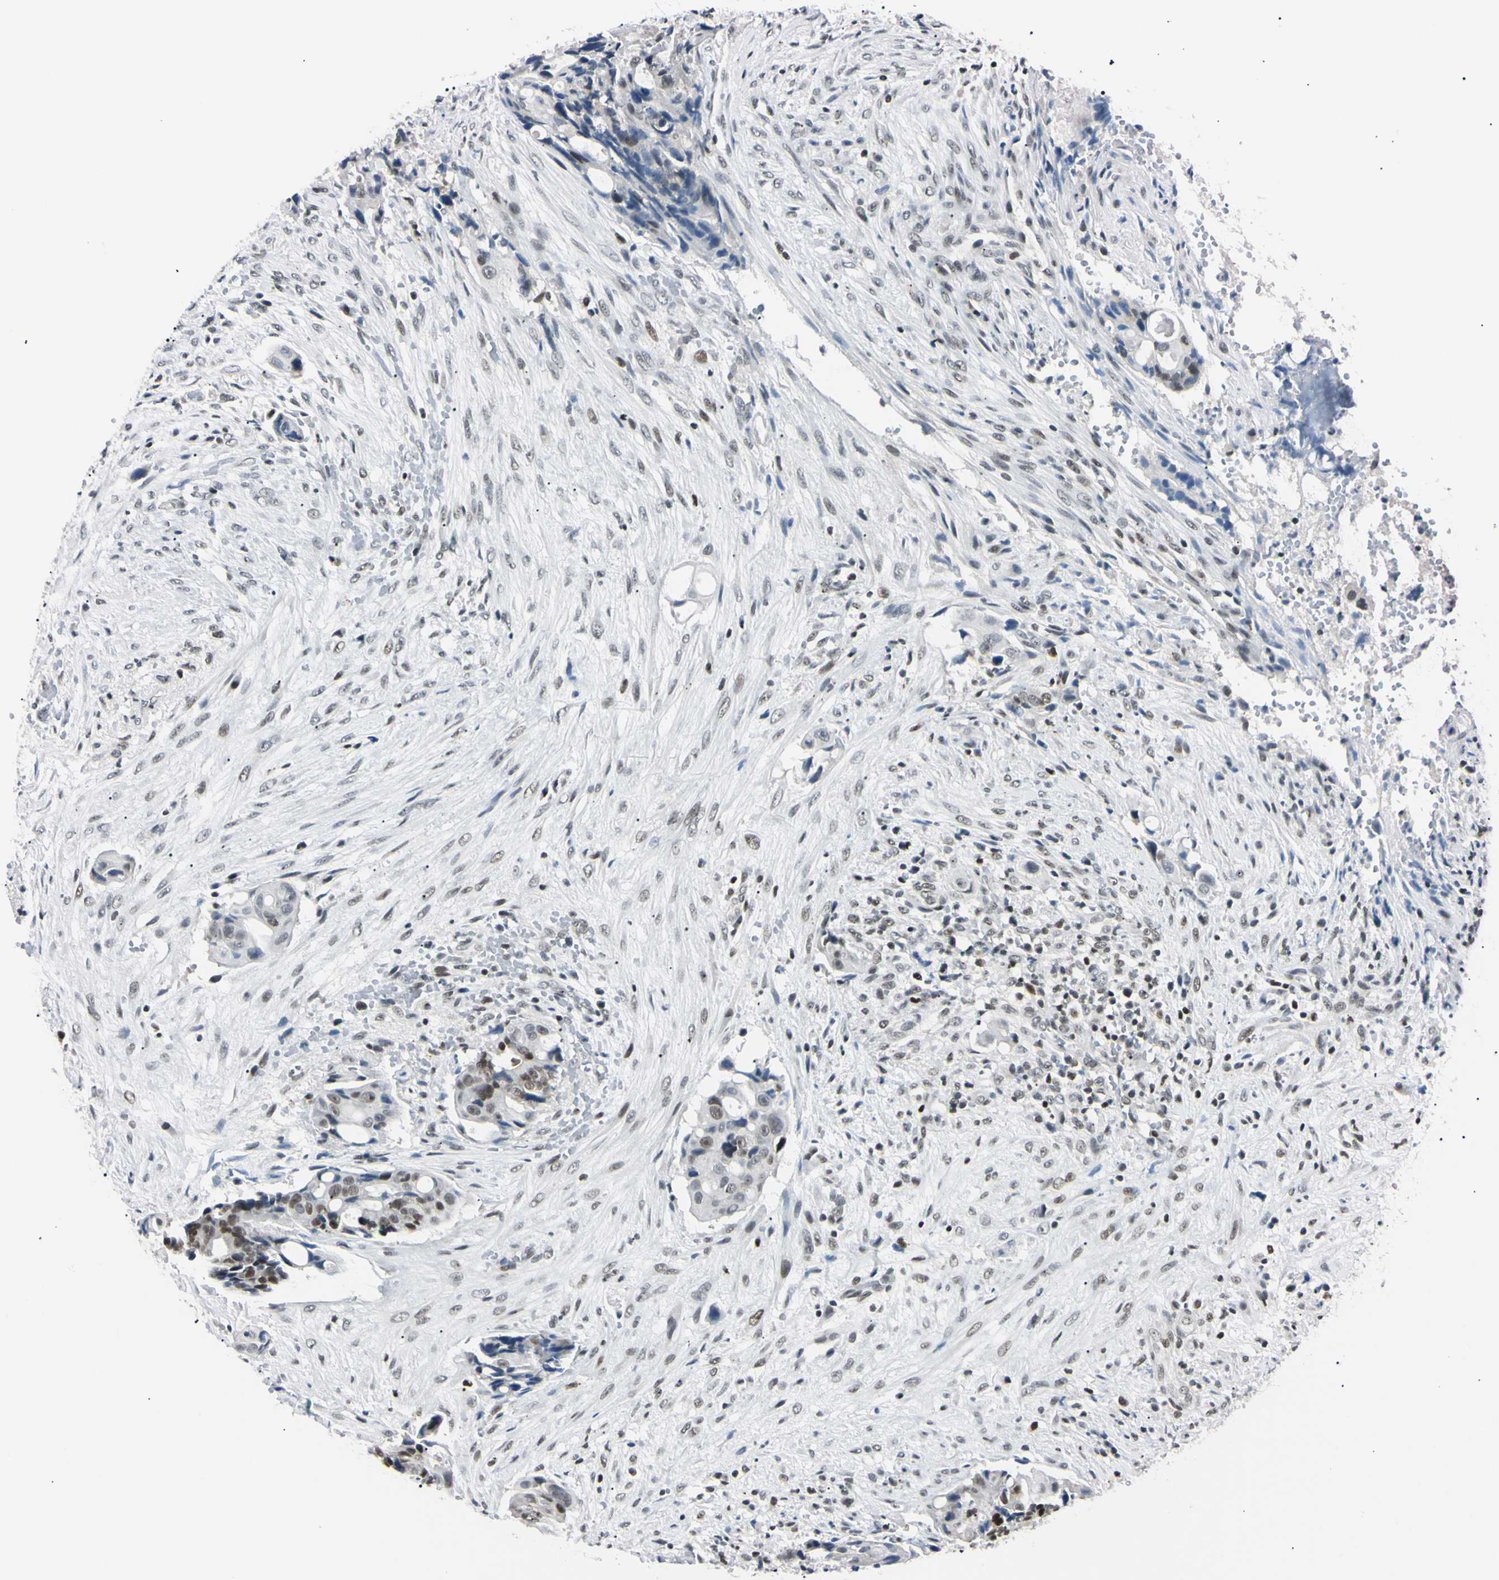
{"staining": {"intensity": "weak", "quantity": "<25%", "location": "nuclear"}, "tissue": "colorectal cancer", "cell_type": "Tumor cells", "image_type": "cancer", "snomed": [{"axis": "morphology", "description": "Adenocarcinoma, NOS"}, {"axis": "topography", "description": "Colon"}], "caption": "This is an immunohistochemistry (IHC) photomicrograph of colorectal cancer. There is no positivity in tumor cells.", "gene": "C1orf174", "patient": {"sex": "female", "age": 57}}